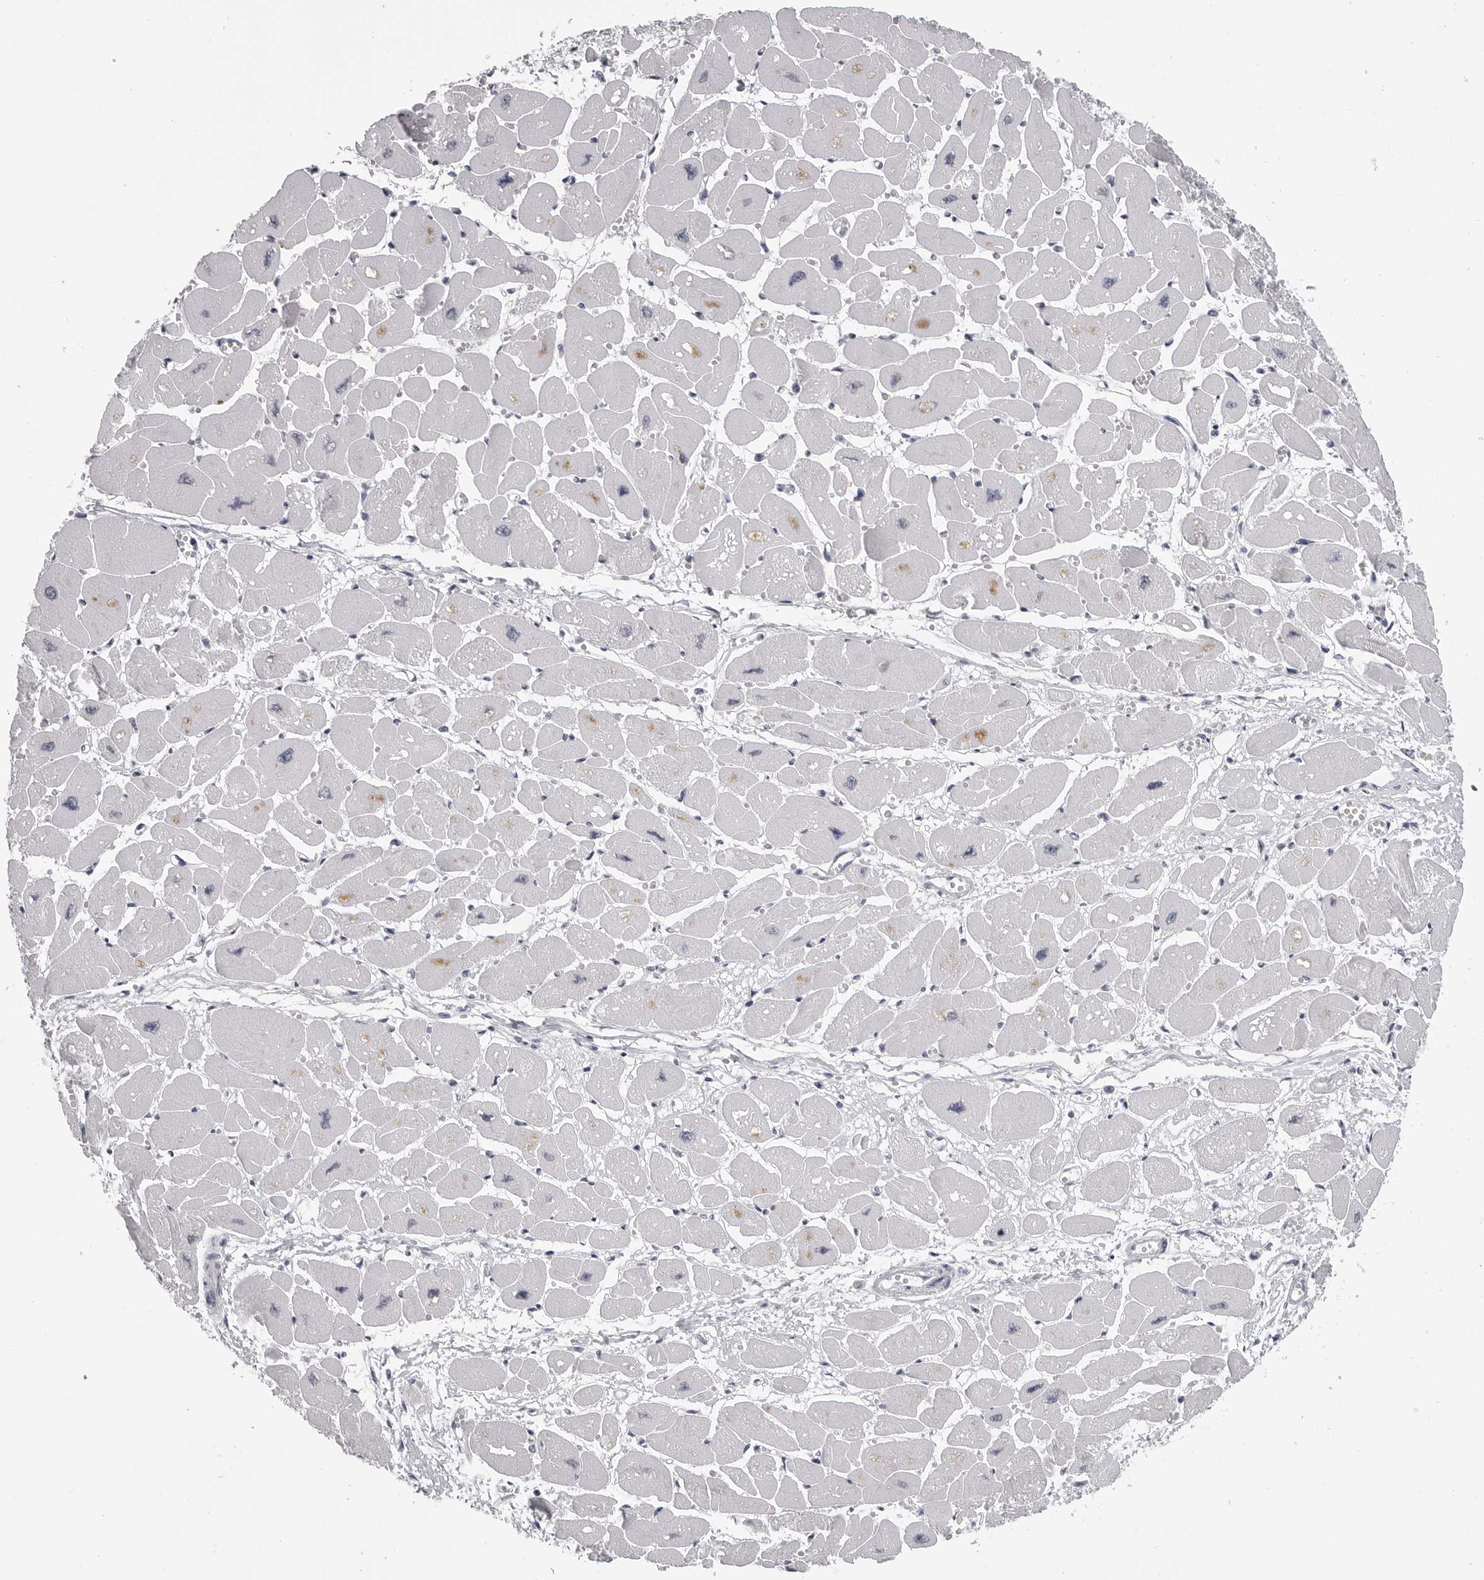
{"staining": {"intensity": "negative", "quantity": "none", "location": "none"}, "tissue": "heart muscle", "cell_type": "Cardiomyocytes", "image_type": "normal", "snomed": [{"axis": "morphology", "description": "Normal tissue, NOS"}, {"axis": "topography", "description": "Heart"}], "caption": "Immunohistochemistry (IHC) of unremarkable heart muscle exhibits no staining in cardiomyocytes.", "gene": "BPIFA1", "patient": {"sex": "female", "age": 54}}